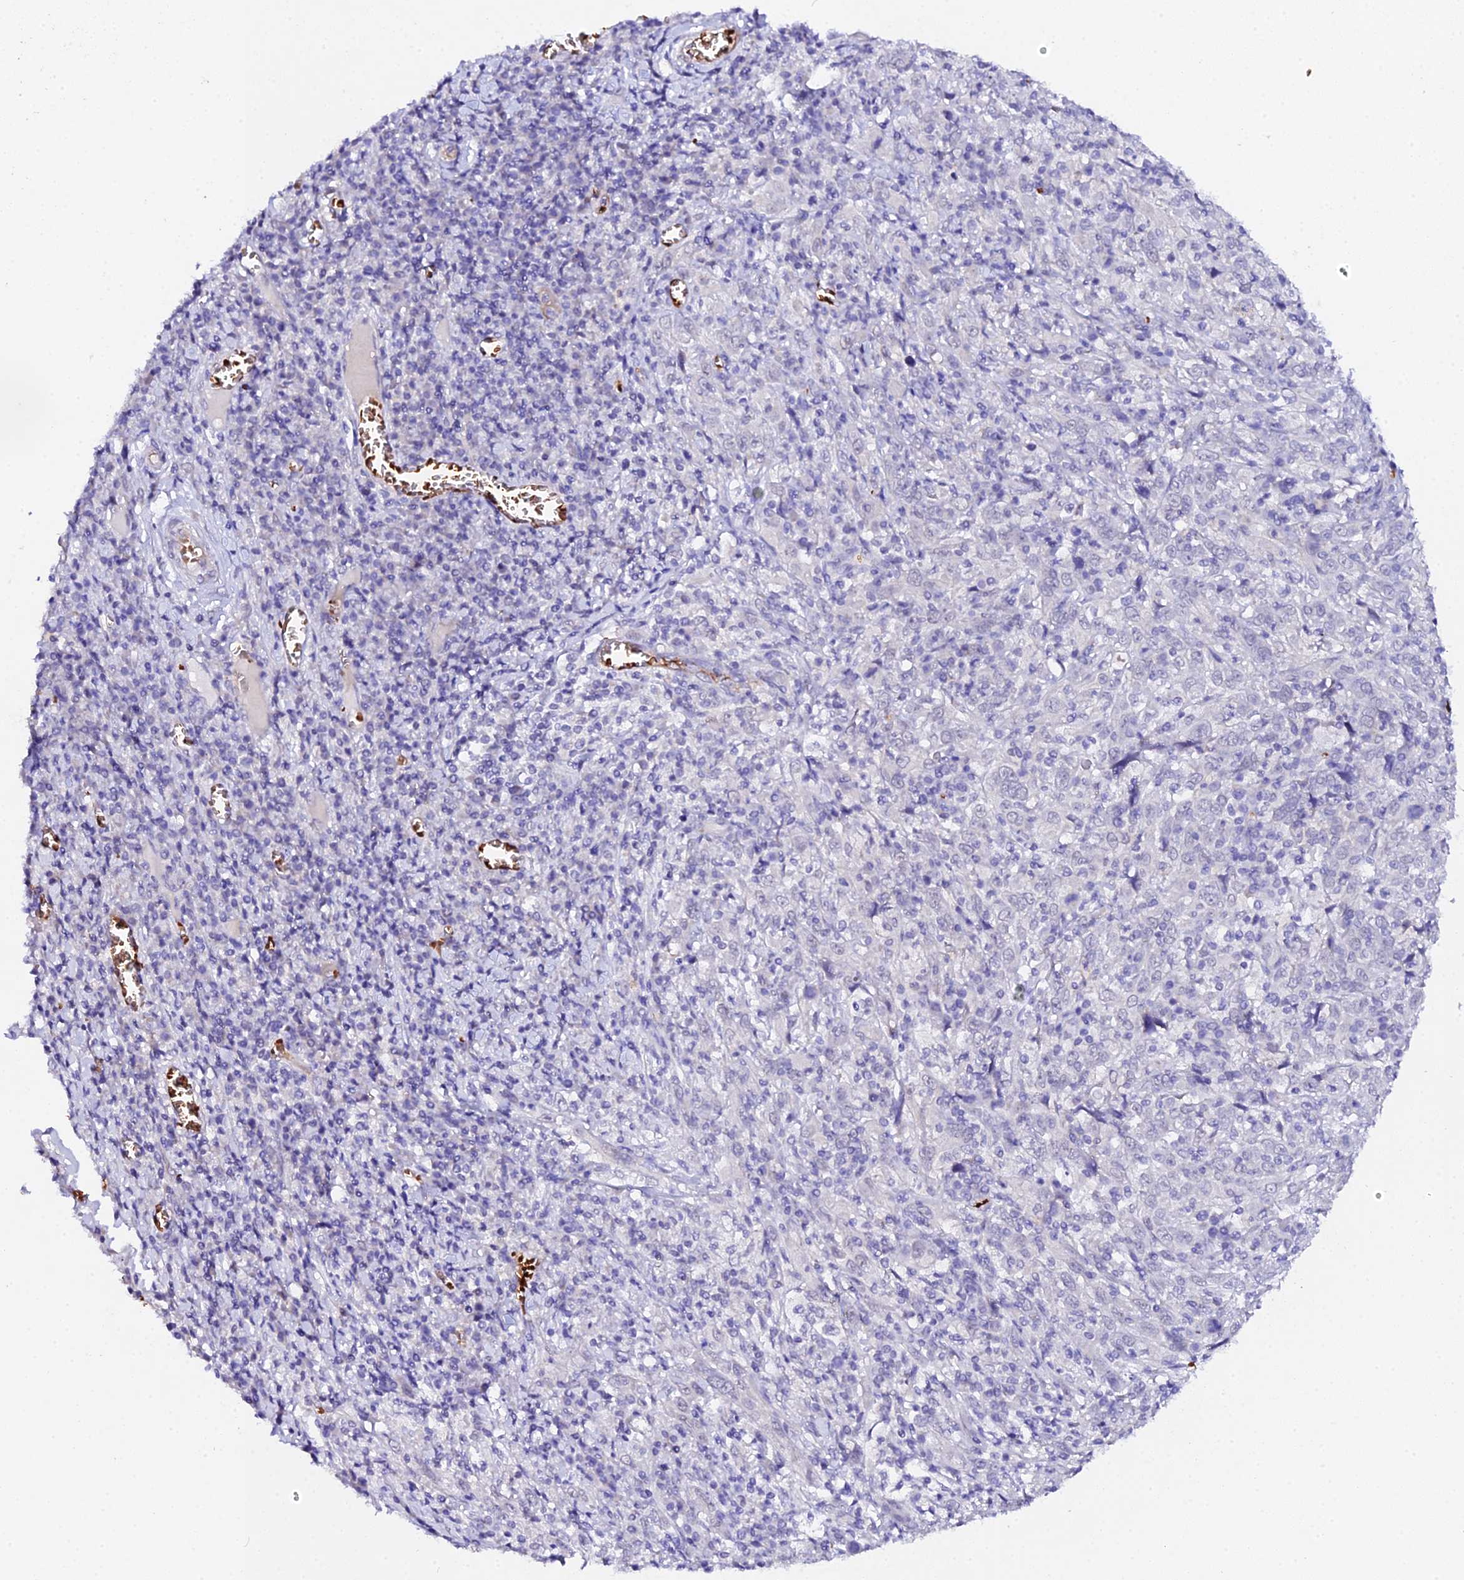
{"staining": {"intensity": "negative", "quantity": "none", "location": "none"}, "tissue": "cervical cancer", "cell_type": "Tumor cells", "image_type": "cancer", "snomed": [{"axis": "morphology", "description": "Squamous cell carcinoma, NOS"}, {"axis": "topography", "description": "Cervix"}], "caption": "IHC of cervical cancer (squamous cell carcinoma) demonstrates no expression in tumor cells.", "gene": "CFAP45", "patient": {"sex": "female", "age": 46}}